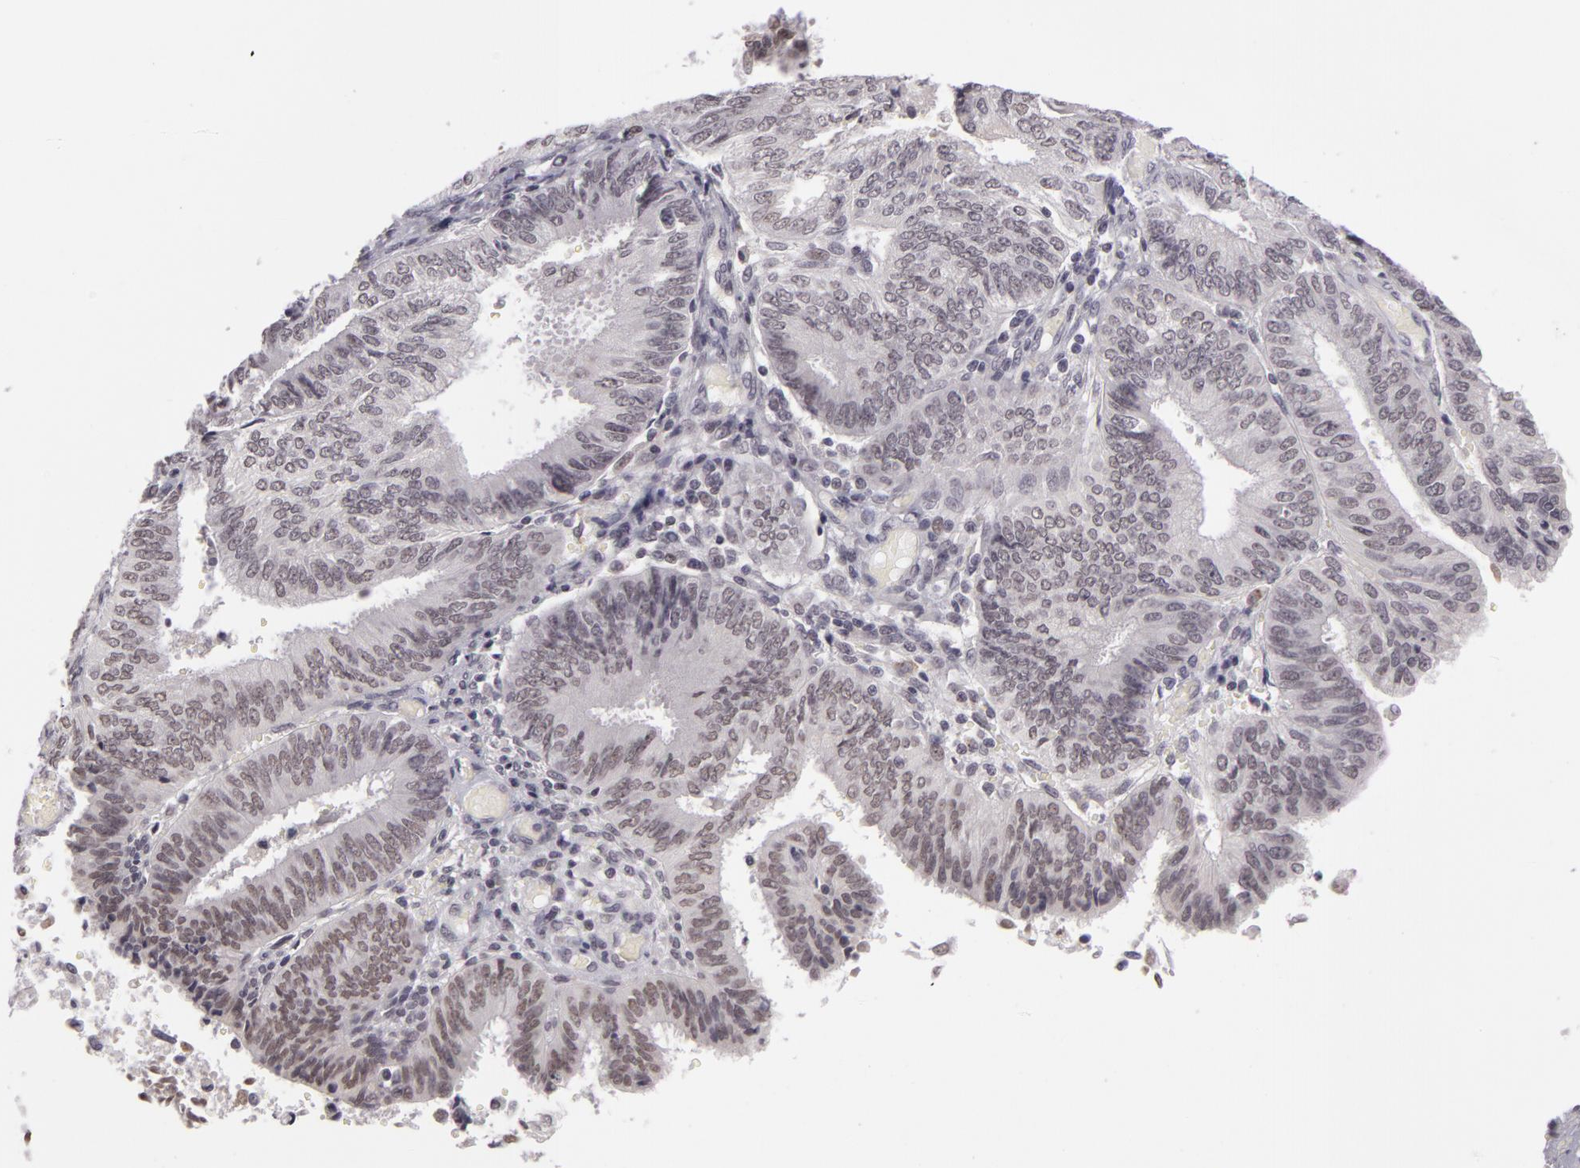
{"staining": {"intensity": "negative", "quantity": "none", "location": "none"}, "tissue": "endometrial cancer", "cell_type": "Tumor cells", "image_type": "cancer", "snomed": [{"axis": "morphology", "description": "Adenocarcinoma, NOS"}, {"axis": "topography", "description": "Endometrium"}], "caption": "There is no significant positivity in tumor cells of endometrial cancer.", "gene": "RRP7A", "patient": {"sex": "female", "age": 55}}